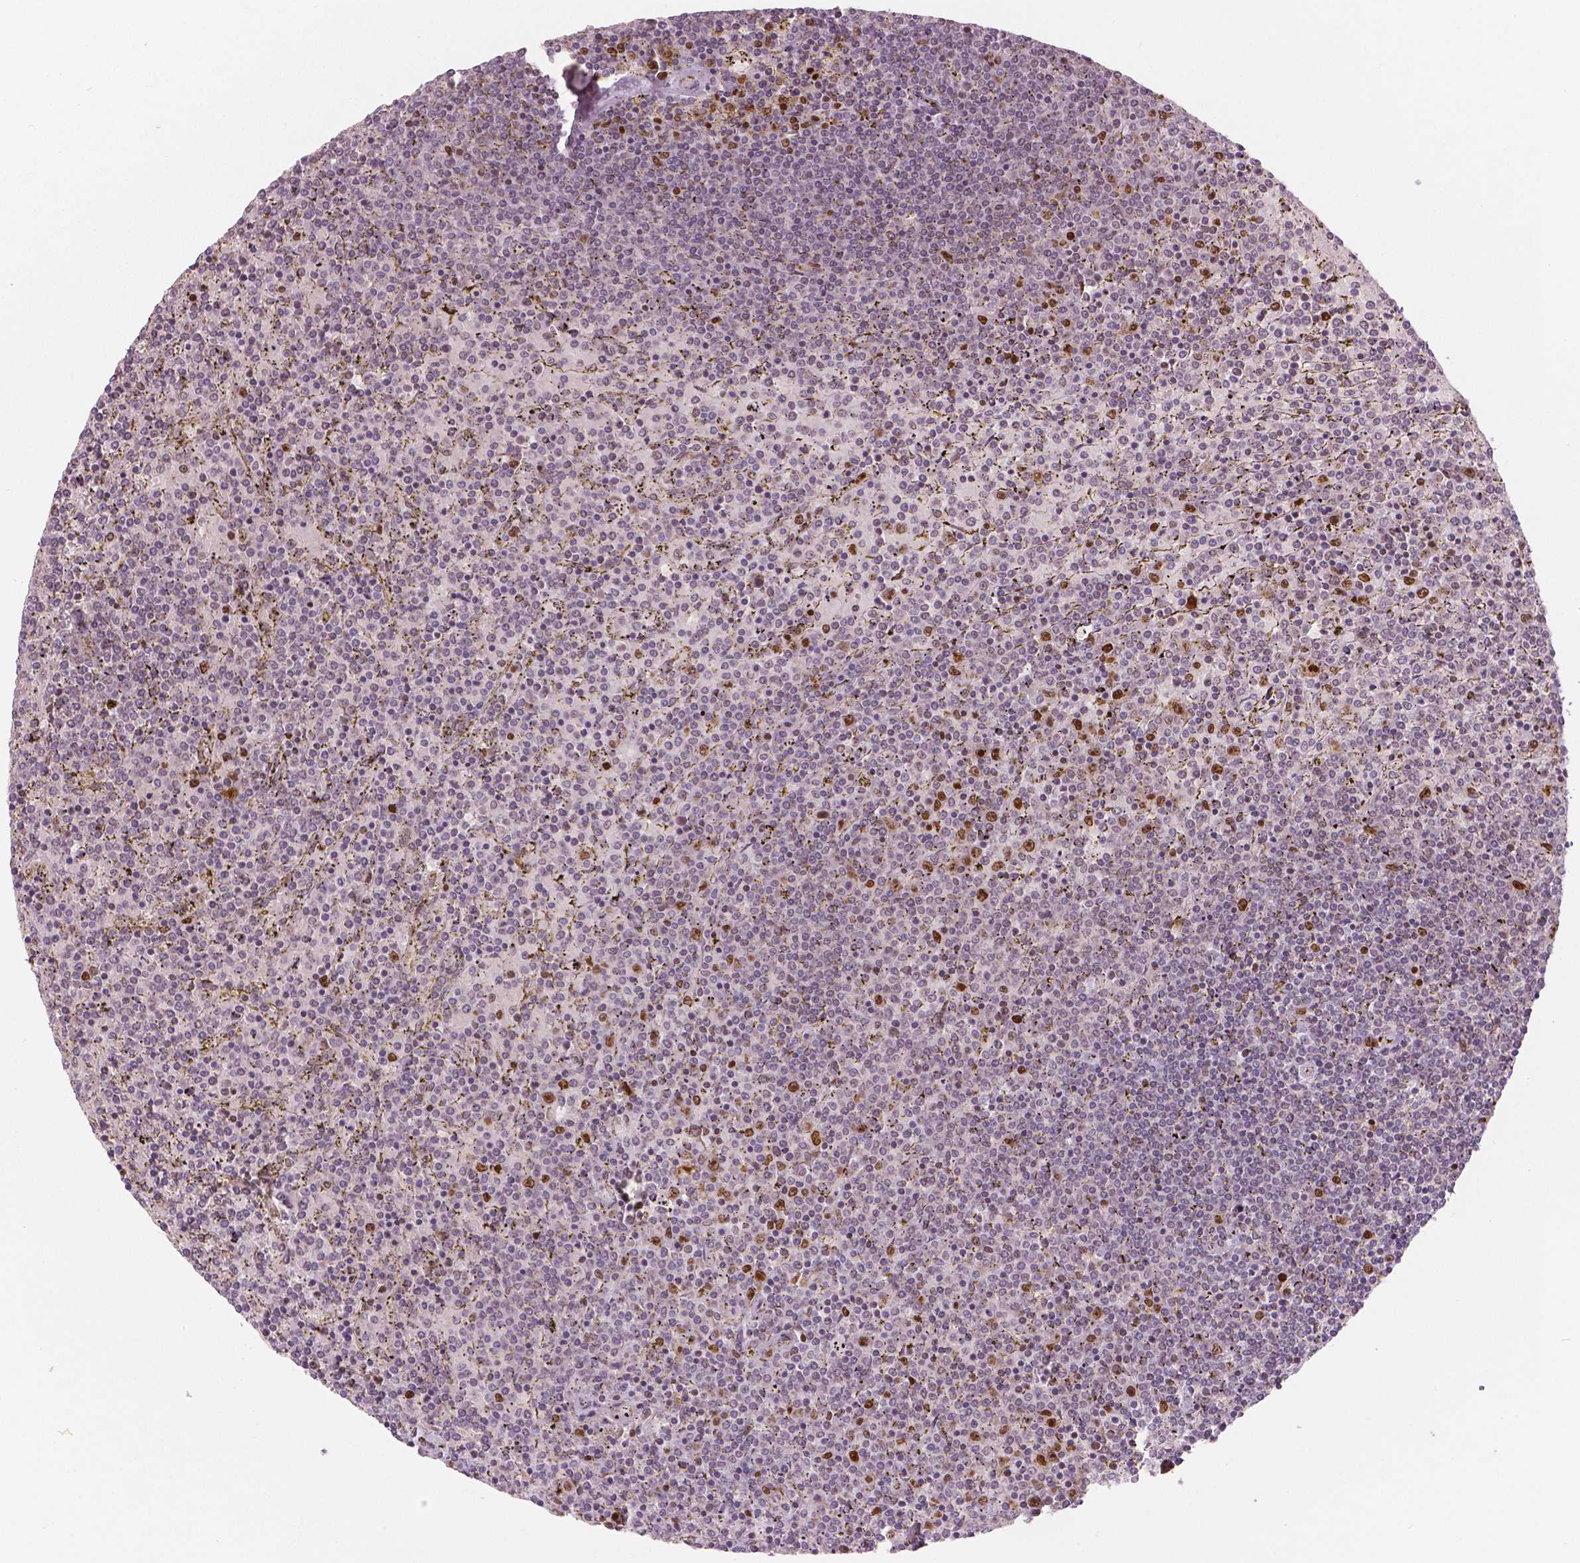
{"staining": {"intensity": "moderate", "quantity": "<25%", "location": "nuclear"}, "tissue": "lymphoma", "cell_type": "Tumor cells", "image_type": "cancer", "snomed": [{"axis": "morphology", "description": "Malignant lymphoma, non-Hodgkin's type, Low grade"}, {"axis": "topography", "description": "Spleen"}], "caption": "An image showing moderate nuclear expression in about <25% of tumor cells in low-grade malignant lymphoma, non-Hodgkin's type, as visualized by brown immunohistochemical staining.", "gene": "NSD2", "patient": {"sex": "female", "age": 77}}